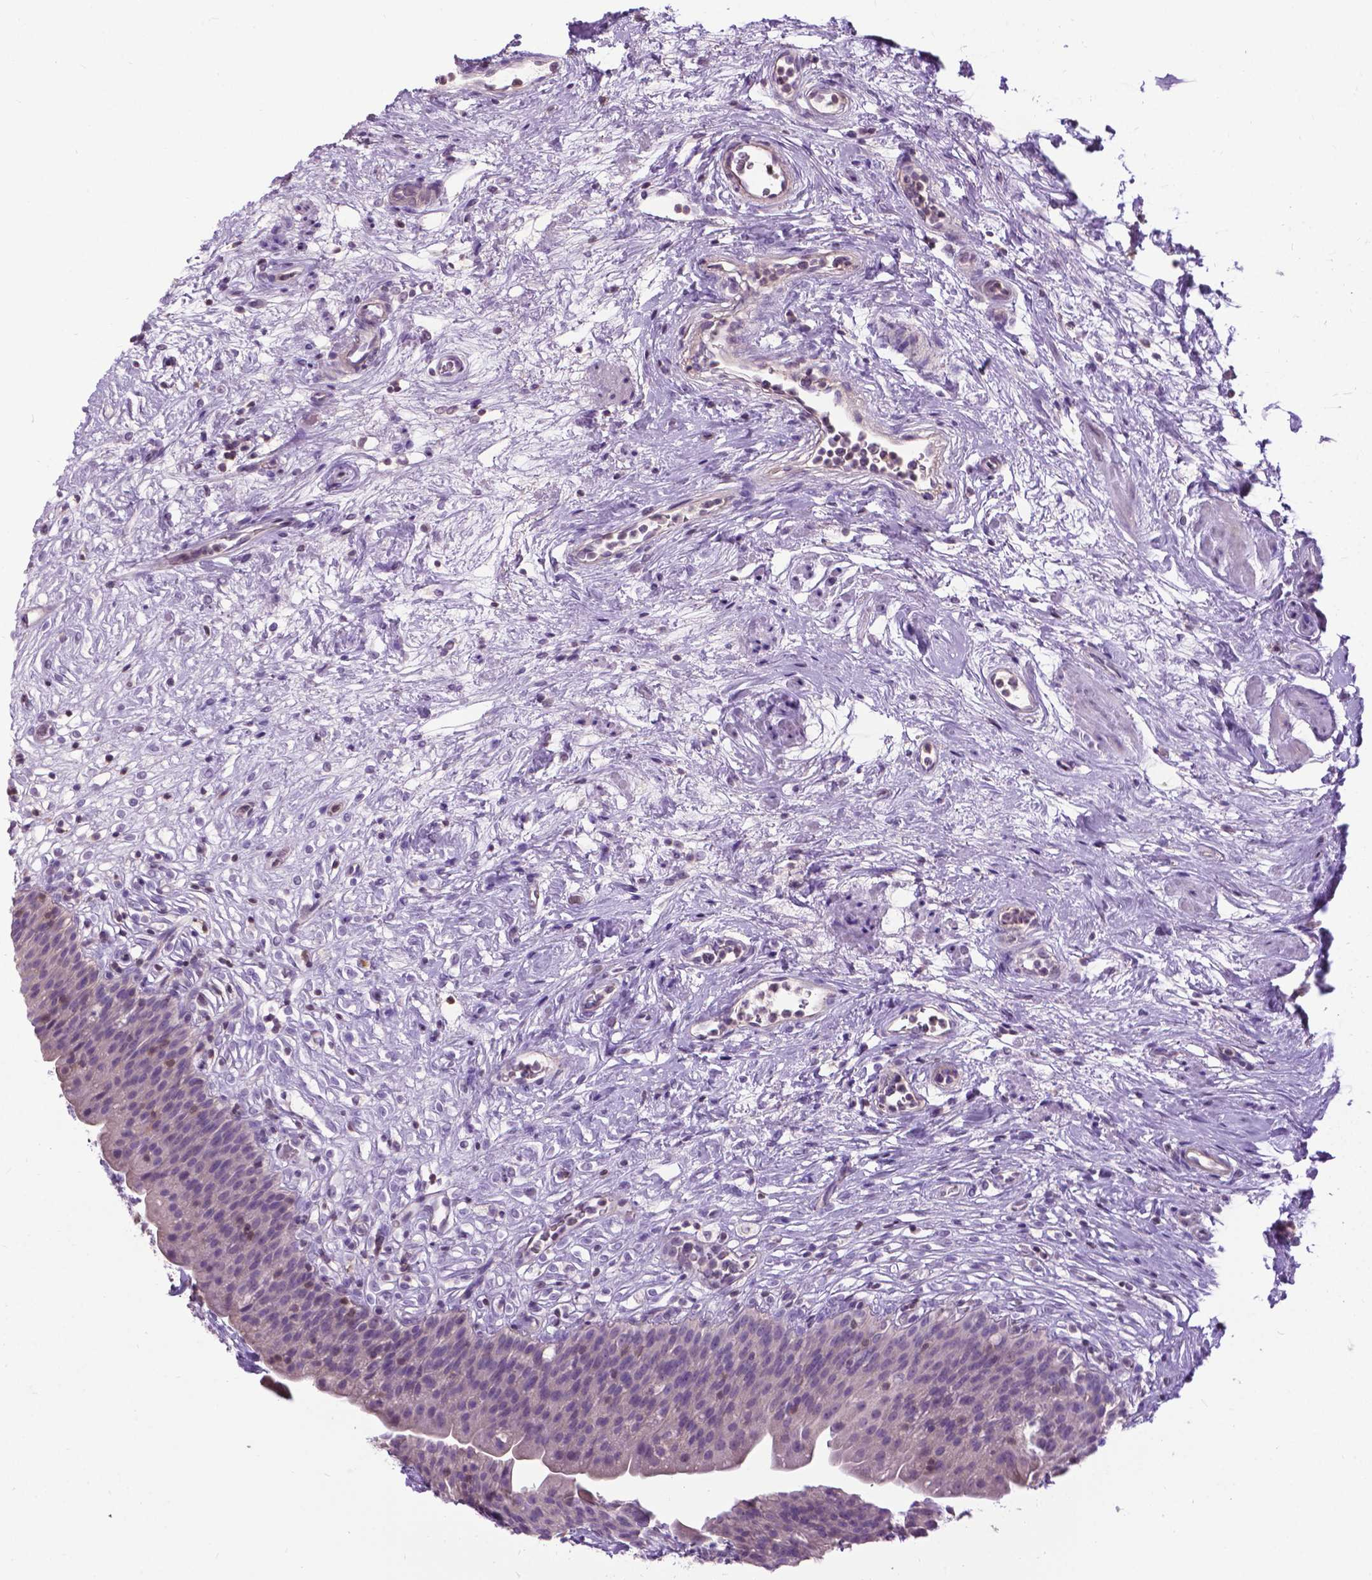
{"staining": {"intensity": "negative", "quantity": "none", "location": "none"}, "tissue": "urinary bladder", "cell_type": "Urothelial cells", "image_type": "normal", "snomed": [{"axis": "morphology", "description": "Normal tissue, NOS"}, {"axis": "topography", "description": "Urinary bladder"}], "caption": "There is no significant positivity in urothelial cells of urinary bladder. The staining is performed using DAB brown chromogen with nuclei counter-stained in using hematoxylin.", "gene": "JAK3", "patient": {"sex": "male", "age": 76}}